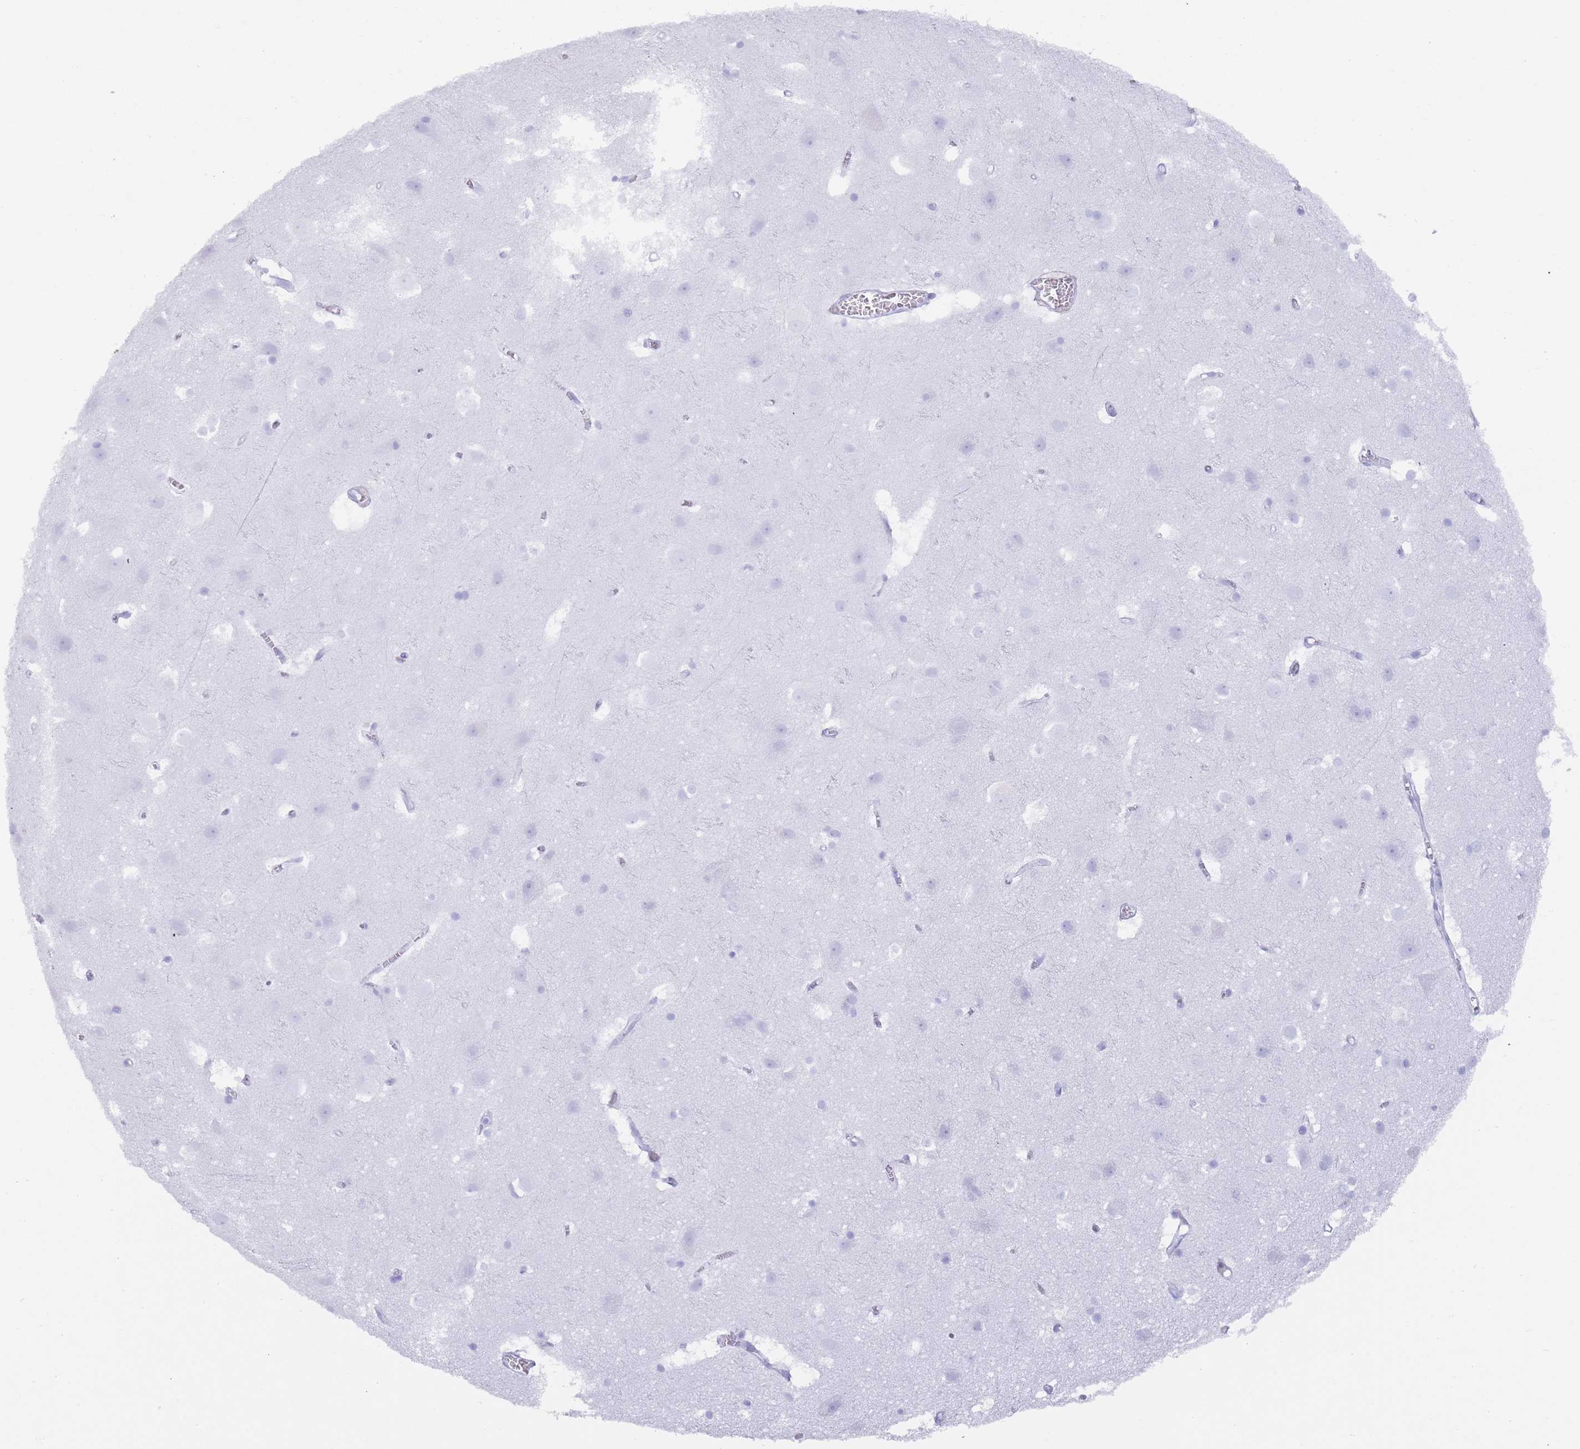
{"staining": {"intensity": "negative", "quantity": "none", "location": "none"}, "tissue": "cerebral cortex", "cell_type": "Endothelial cells", "image_type": "normal", "snomed": [{"axis": "morphology", "description": "Normal tissue, NOS"}, {"axis": "topography", "description": "Cerebral cortex"}], "caption": "Endothelial cells show no significant protein staining in normal cerebral cortex. (Stains: DAB immunohistochemistry with hematoxylin counter stain, Microscopy: brightfield microscopy at high magnification).", "gene": "MYADML2", "patient": {"sex": "male", "age": 54}}